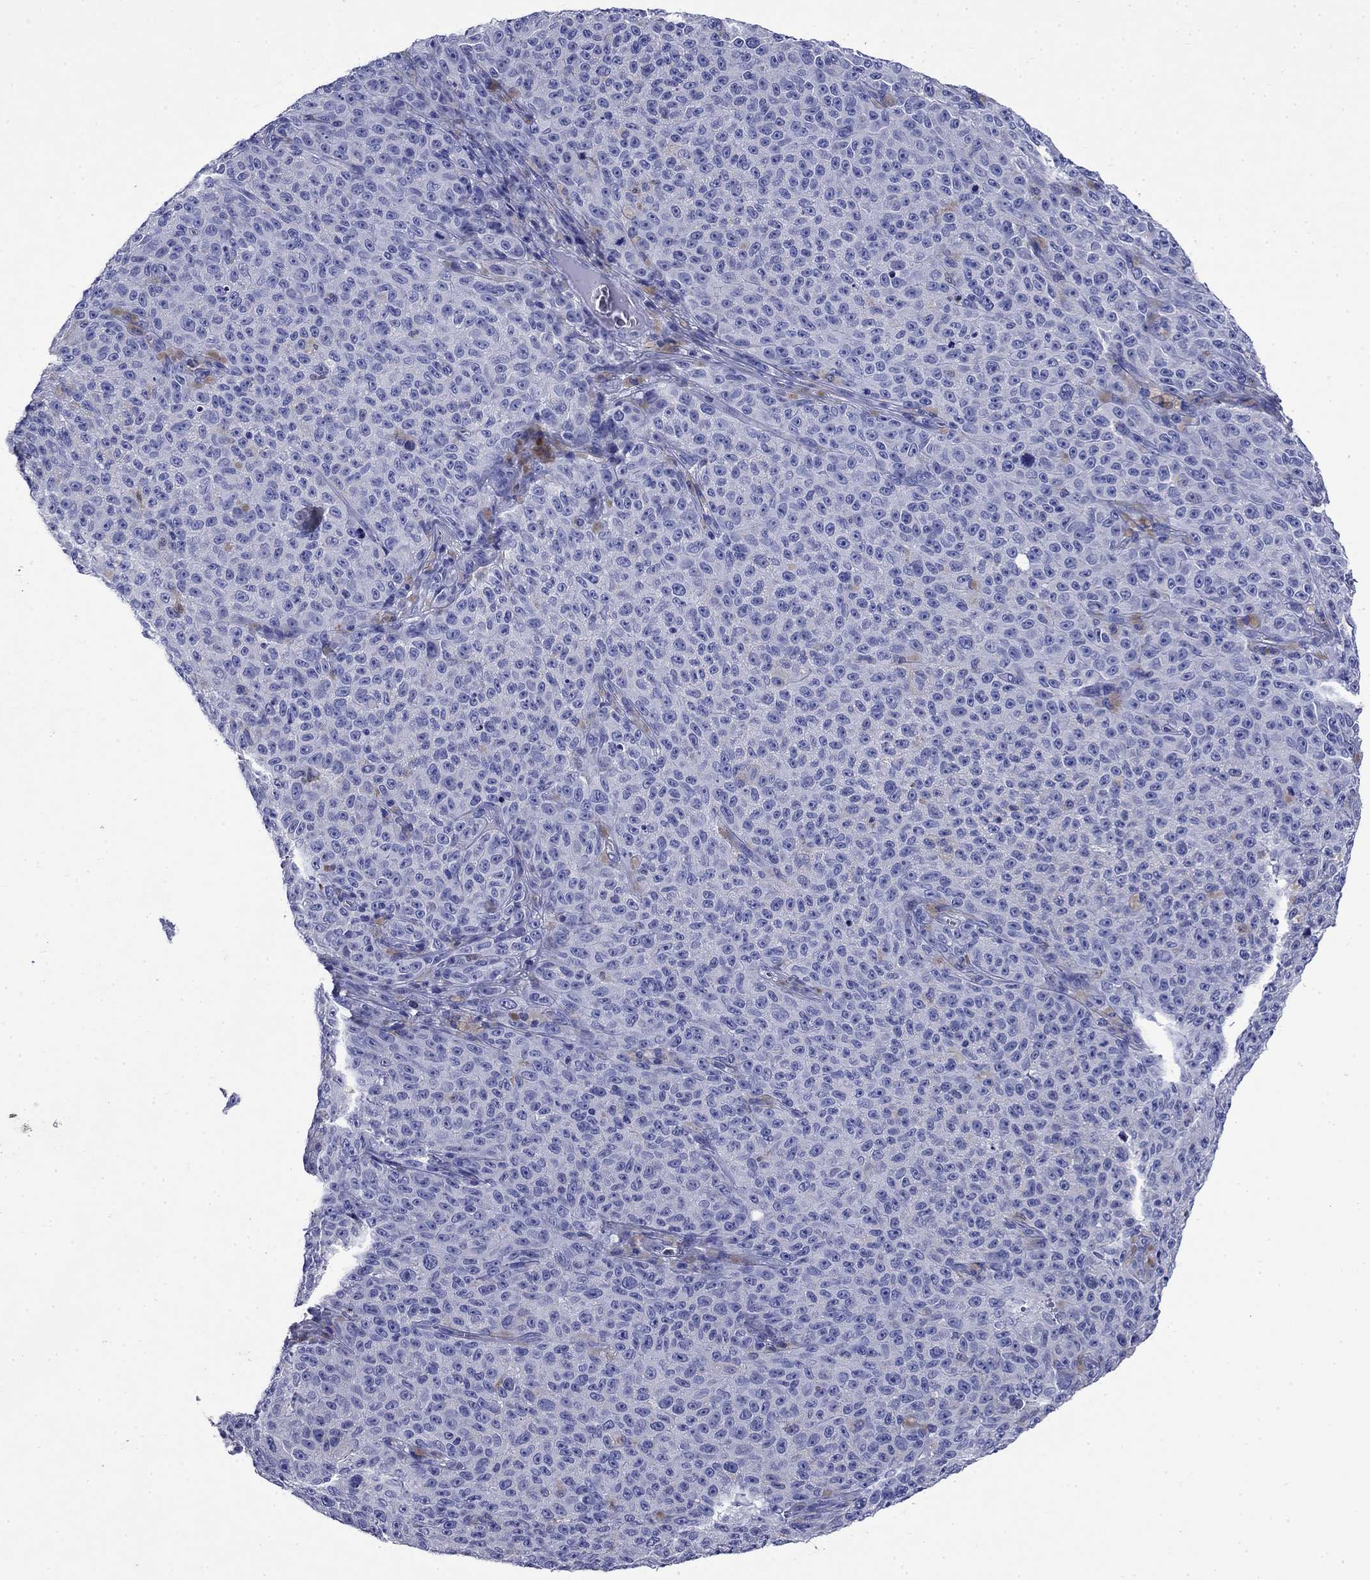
{"staining": {"intensity": "negative", "quantity": "none", "location": "none"}, "tissue": "melanoma", "cell_type": "Tumor cells", "image_type": "cancer", "snomed": [{"axis": "morphology", "description": "Malignant melanoma, NOS"}, {"axis": "topography", "description": "Skin"}], "caption": "Tumor cells are negative for protein expression in human melanoma.", "gene": "TFR2", "patient": {"sex": "female", "age": 82}}